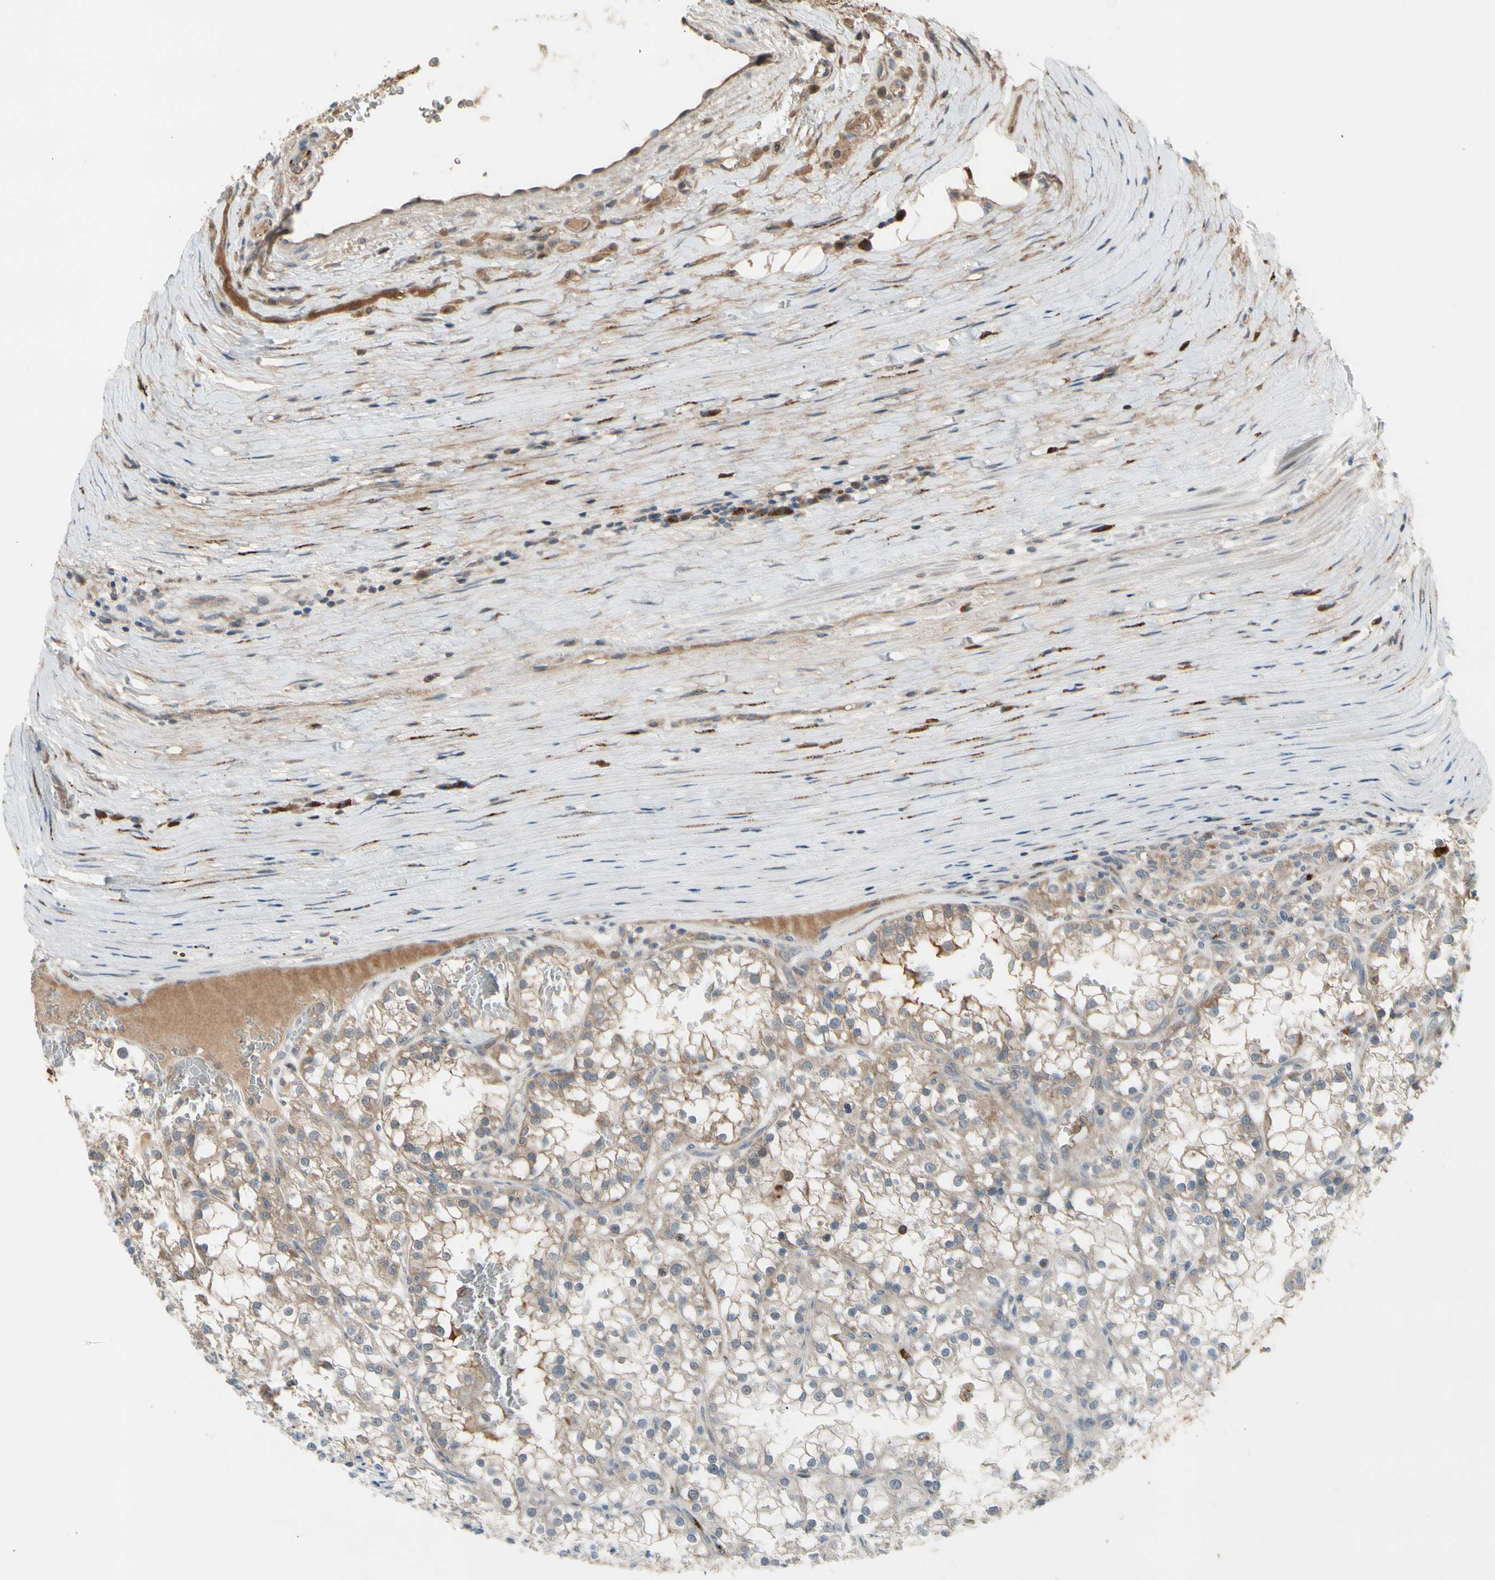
{"staining": {"intensity": "weak", "quantity": "25%-75%", "location": "cytoplasmic/membranous"}, "tissue": "renal cancer", "cell_type": "Tumor cells", "image_type": "cancer", "snomed": [{"axis": "morphology", "description": "Adenocarcinoma, NOS"}, {"axis": "topography", "description": "Kidney"}], "caption": "A high-resolution histopathology image shows immunohistochemistry staining of renal cancer, which reveals weak cytoplasmic/membranous staining in approximately 25%-75% of tumor cells.", "gene": "GALNT5", "patient": {"sex": "female", "age": 52}}